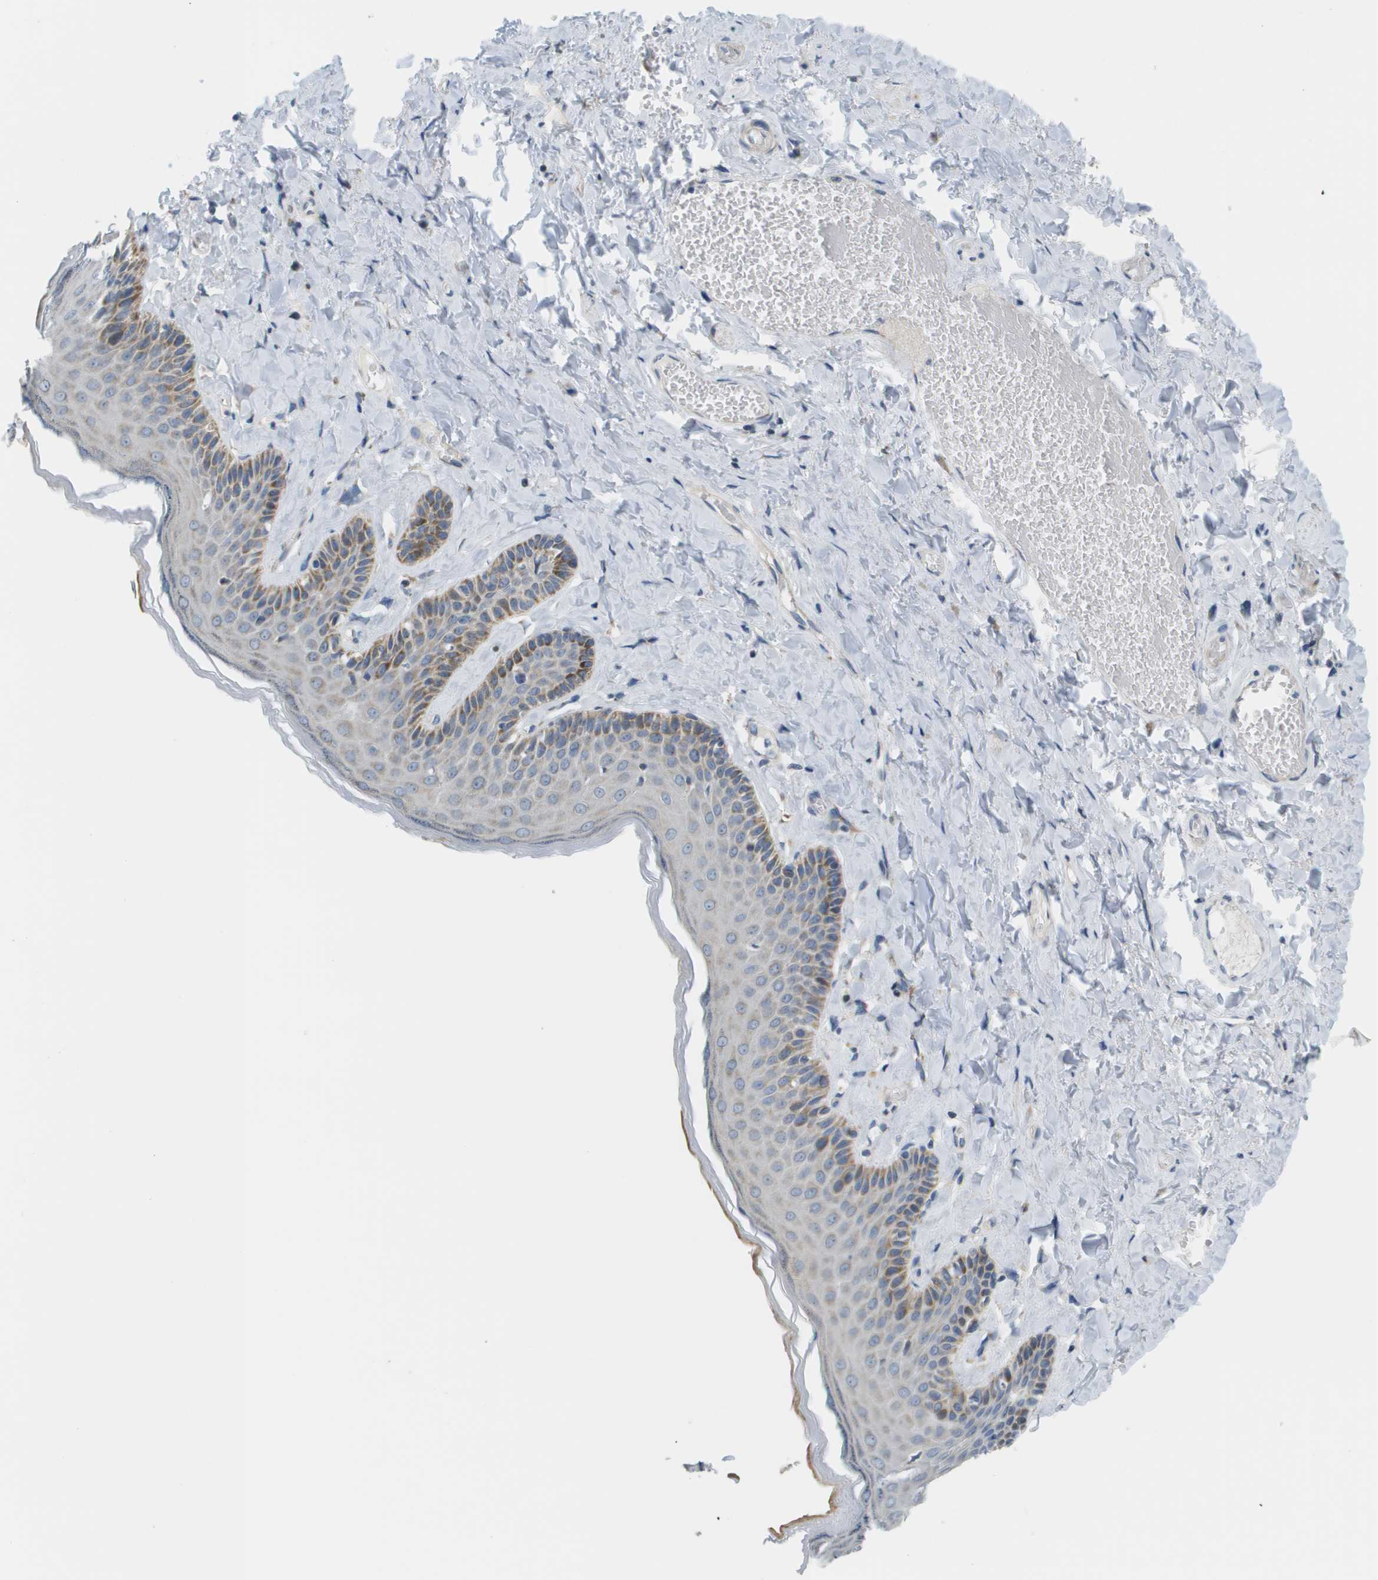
{"staining": {"intensity": "moderate", "quantity": "<25%", "location": "cytoplasmic/membranous"}, "tissue": "skin", "cell_type": "Epidermal cells", "image_type": "normal", "snomed": [{"axis": "morphology", "description": "Normal tissue, NOS"}, {"axis": "topography", "description": "Anal"}], "caption": "Immunohistochemistry (IHC) photomicrograph of normal skin: skin stained using immunohistochemistry exhibits low levels of moderate protein expression localized specifically in the cytoplasmic/membranous of epidermal cells, appearing as a cytoplasmic/membranous brown color.", "gene": "KRT23", "patient": {"sex": "male", "age": 69}}